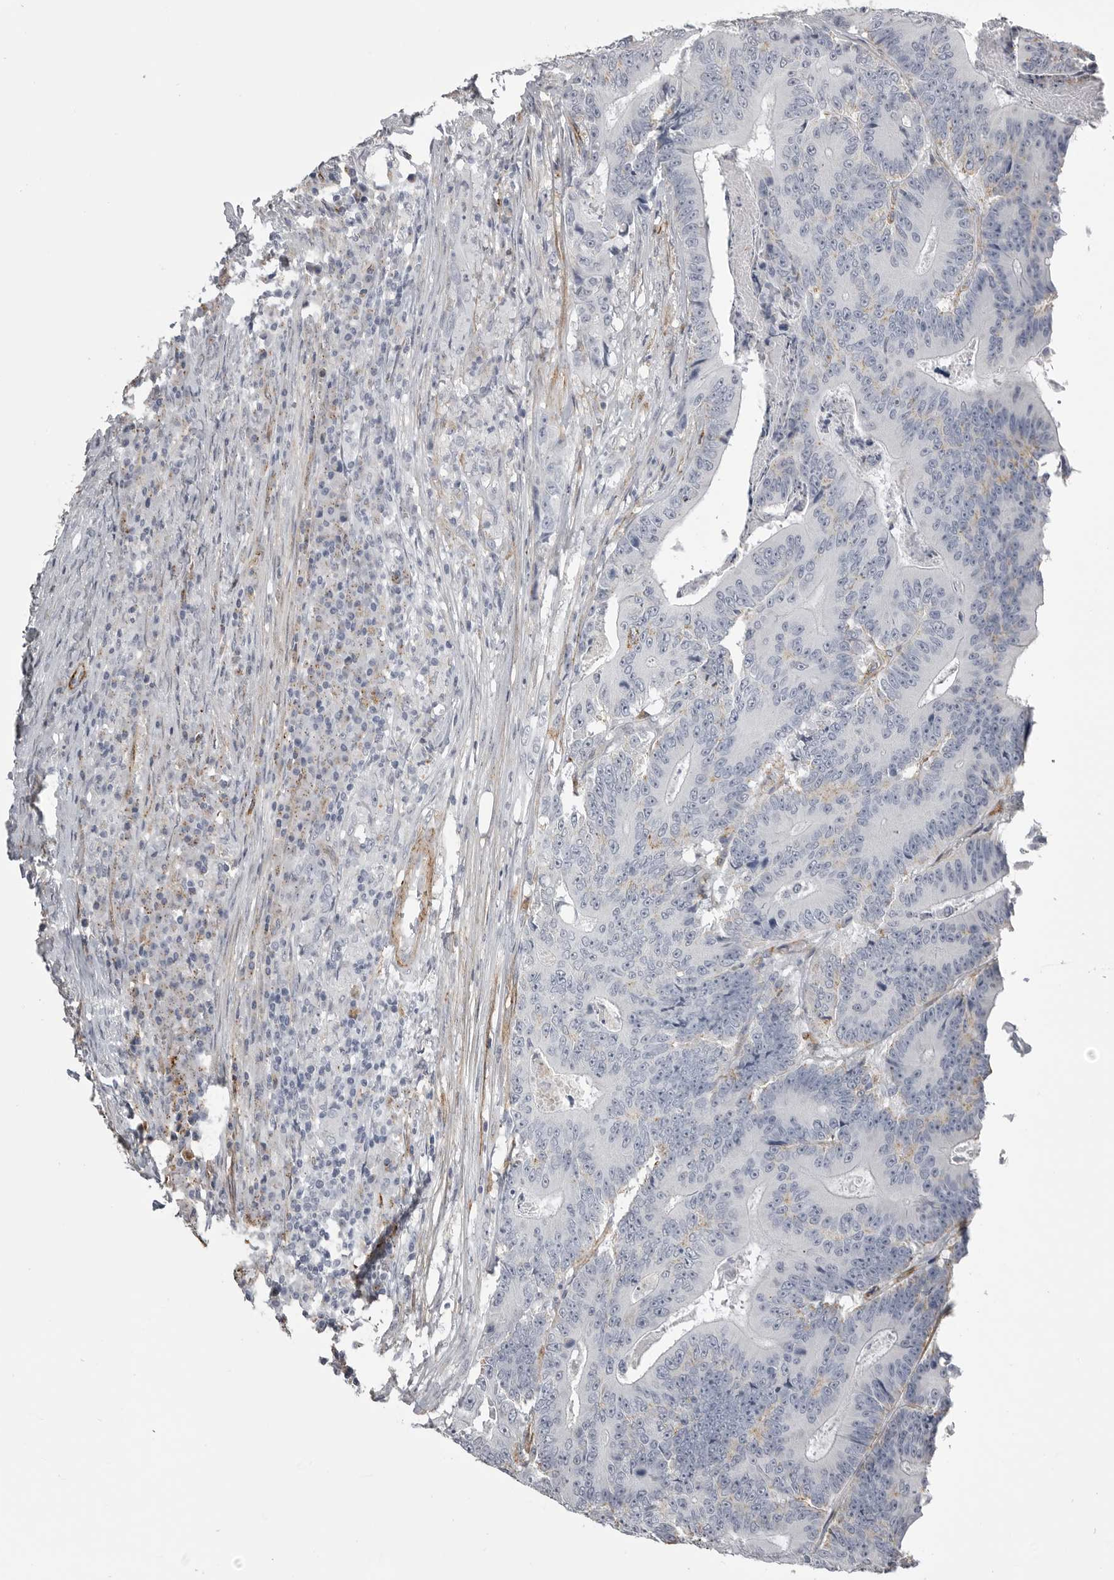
{"staining": {"intensity": "negative", "quantity": "none", "location": "none"}, "tissue": "colorectal cancer", "cell_type": "Tumor cells", "image_type": "cancer", "snomed": [{"axis": "morphology", "description": "Adenocarcinoma, NOS"}, {"axis": "topography", "description": "Colon"}], "caption": "Immunohistochemical staining of colorectal cancer (adenocarcinoma) reveals no significant staining in tumor cells.", "gene": "AOC3", "patient": {"sex": "male", "age": 83}}